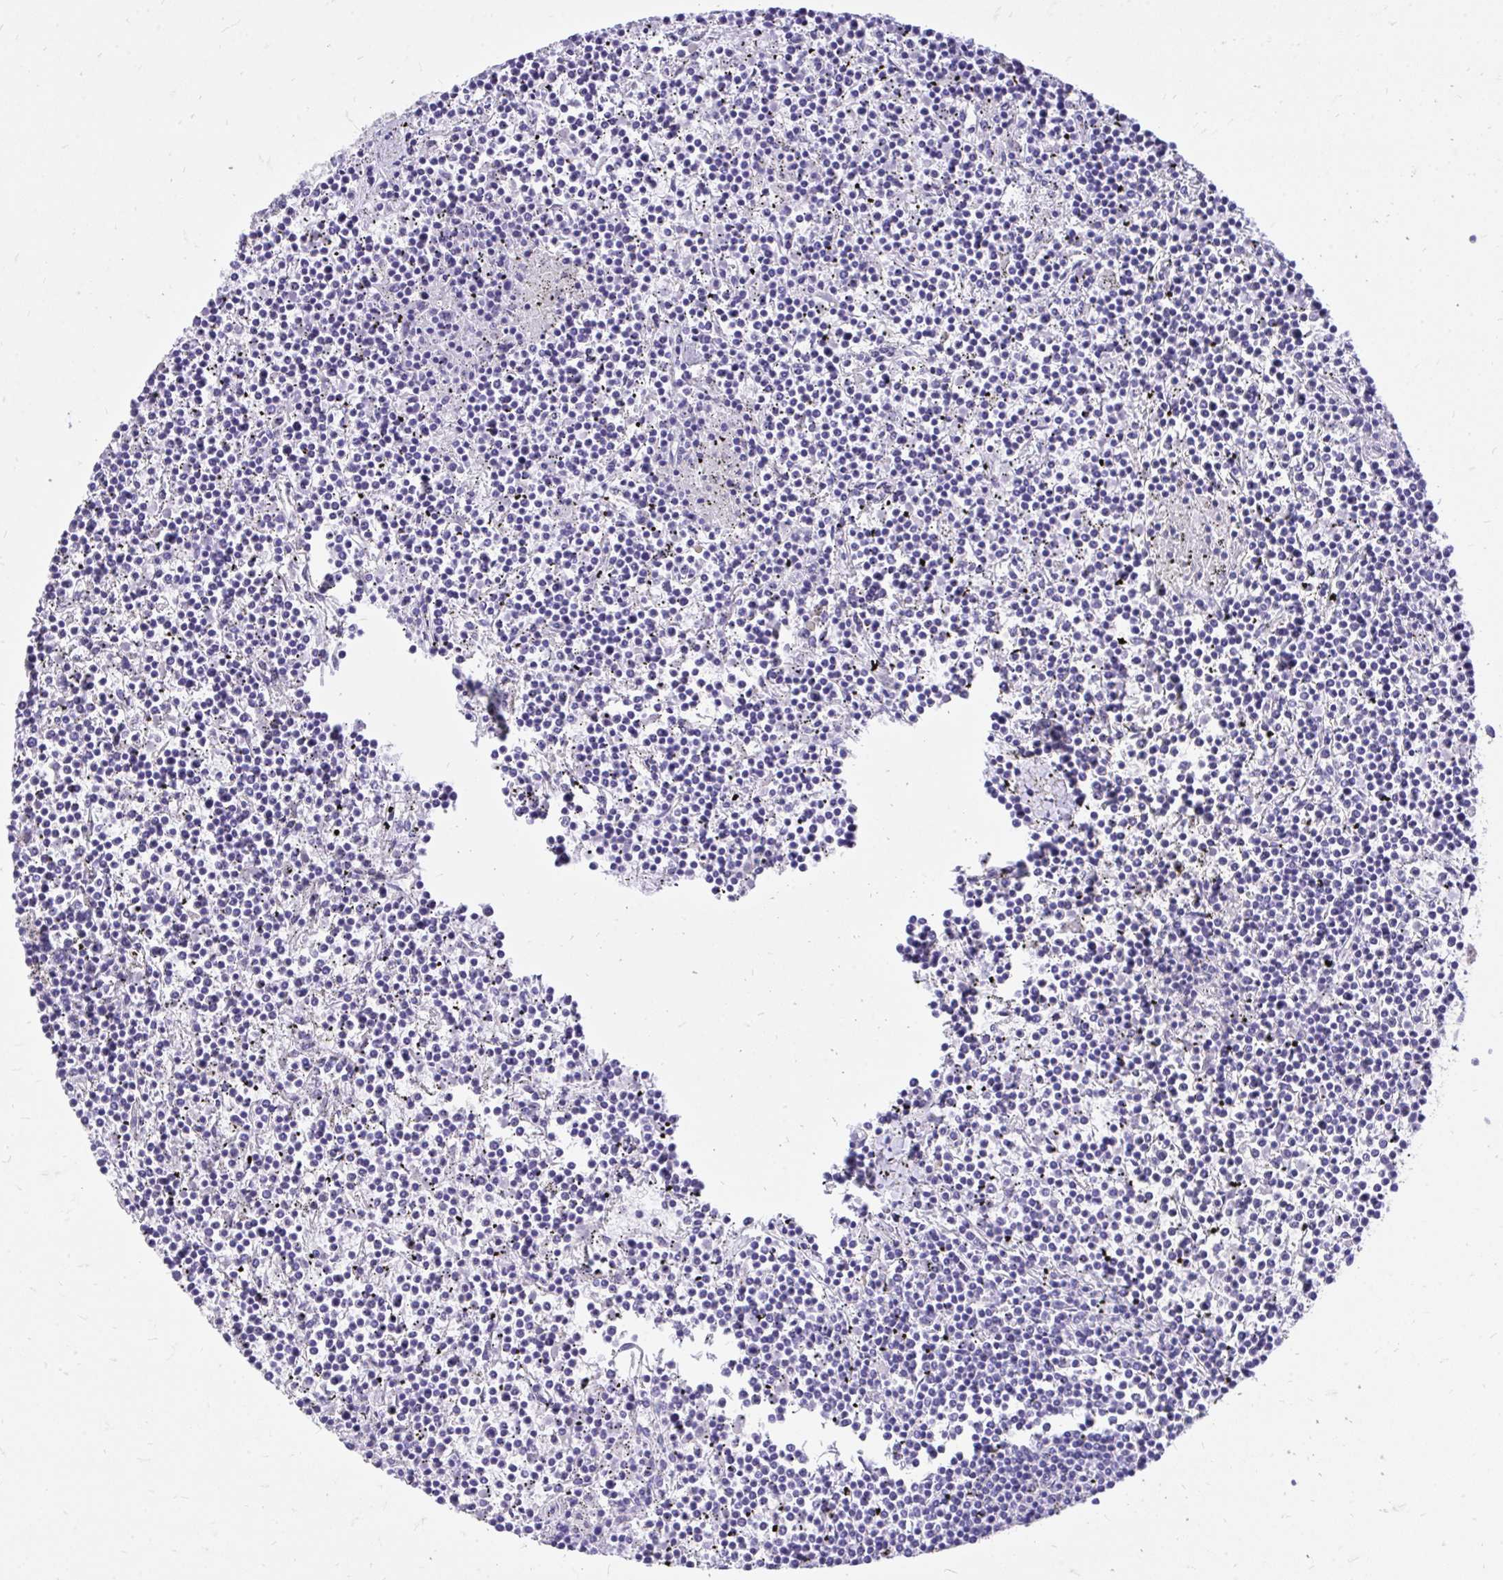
{"staining": {"intensity": "negative", "quantity": "none", "location": "none"}, "tissue": "lymphoma", "cell_type": "Tumor cells", "image_type": "cancer", "snomed": [{"axis": "morphology", "description": "Malignant lymphoma, non-Hodgkin's type, Low grade"}, {"axis": "topography", "description": "Spleen"}], "caption": "Lymphoma was stained to show a protein in brown. There is no significant positivity in tumor cells.", "gene": "MON1A", "patient": {"sex": "female", "age": 19}}